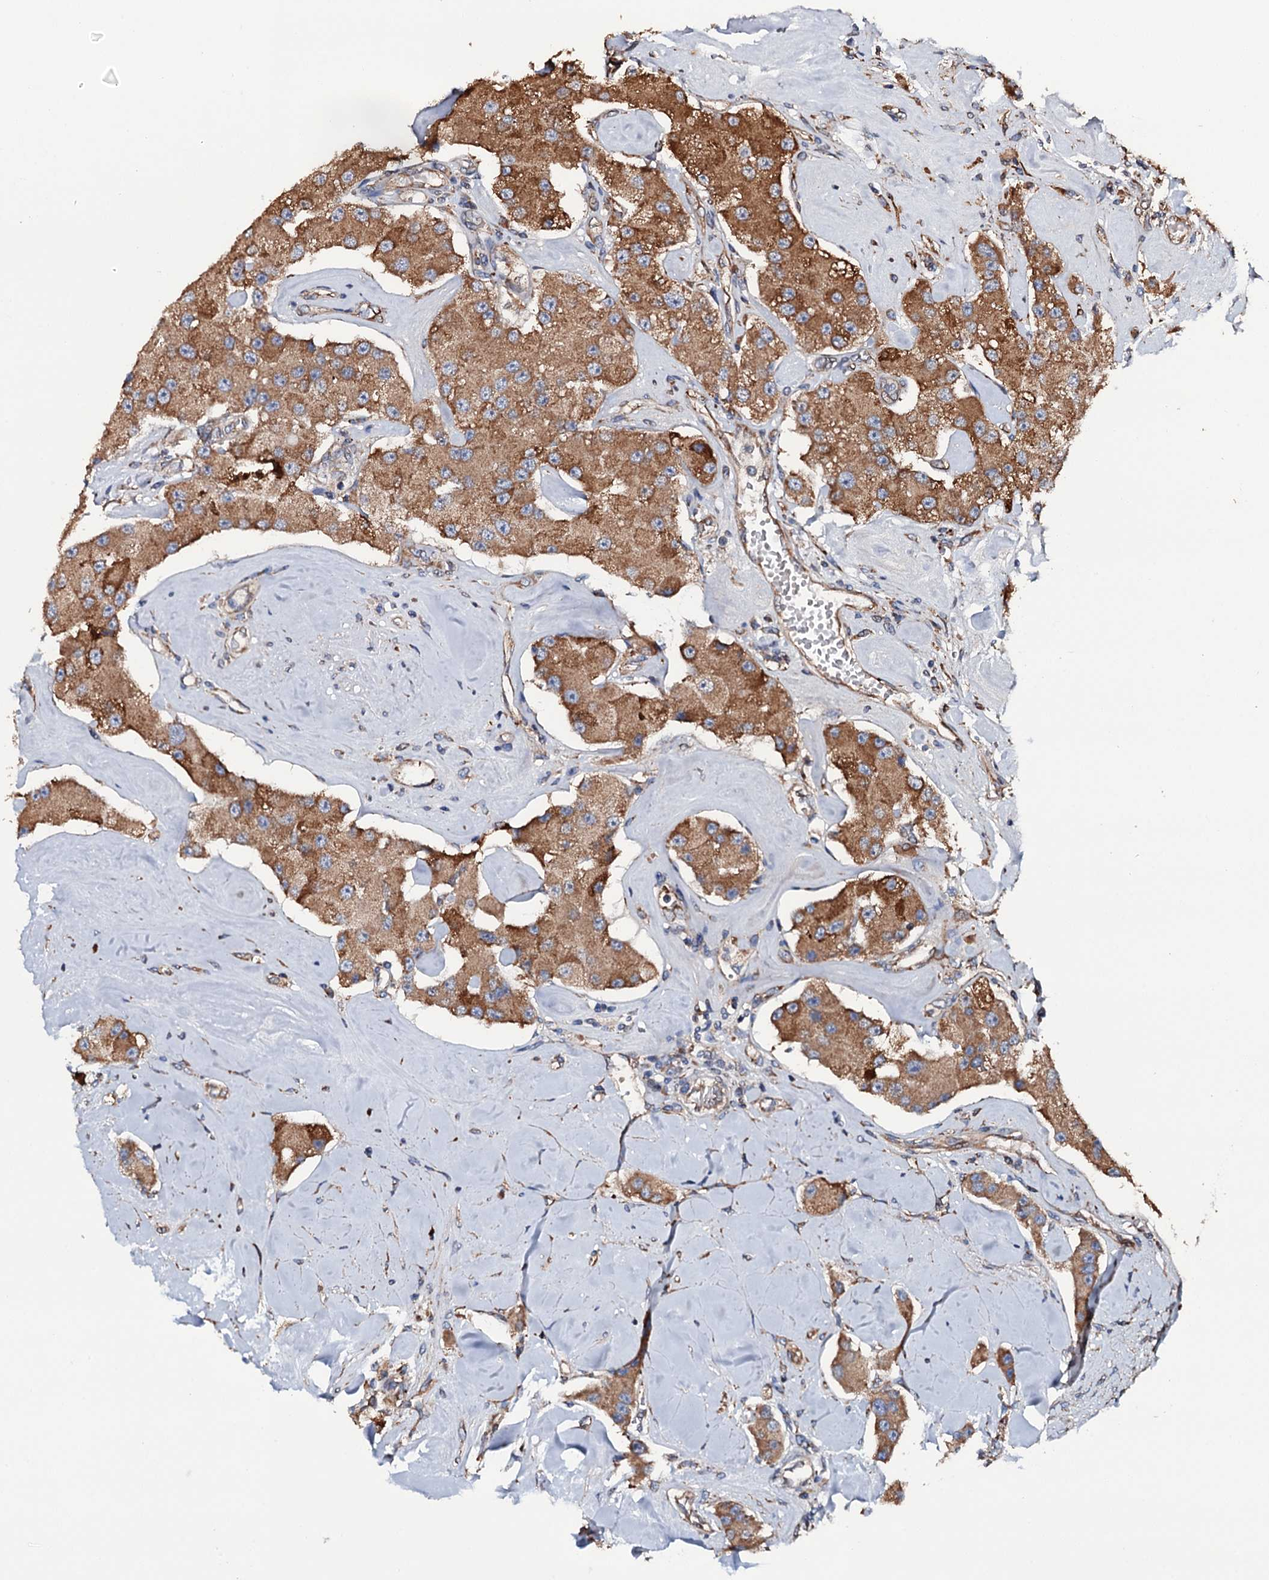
{"staining": {"intensity": "moderate", "quantity": ">75%", "location": "cytoplasmic/membranous"}, "tissue": "carcinoid", "cell_type": "Tumor cells", "image_type": "cancer", "snomed": [{"axis": "morphology", "description": "Carcinoid, malignant, NOS"}, {"axis": "topography", "description": "Pancreas"}], "caption": "An immunohistochemistry micrograph of neoplastic tissue is shown. Protein staining in brown highlights moderate cytoplasmic/membranous positivity in malignant carcinoid within tumor cells.", "gene": "RAB12", "patient": {"sex": "male", "age": 41}}